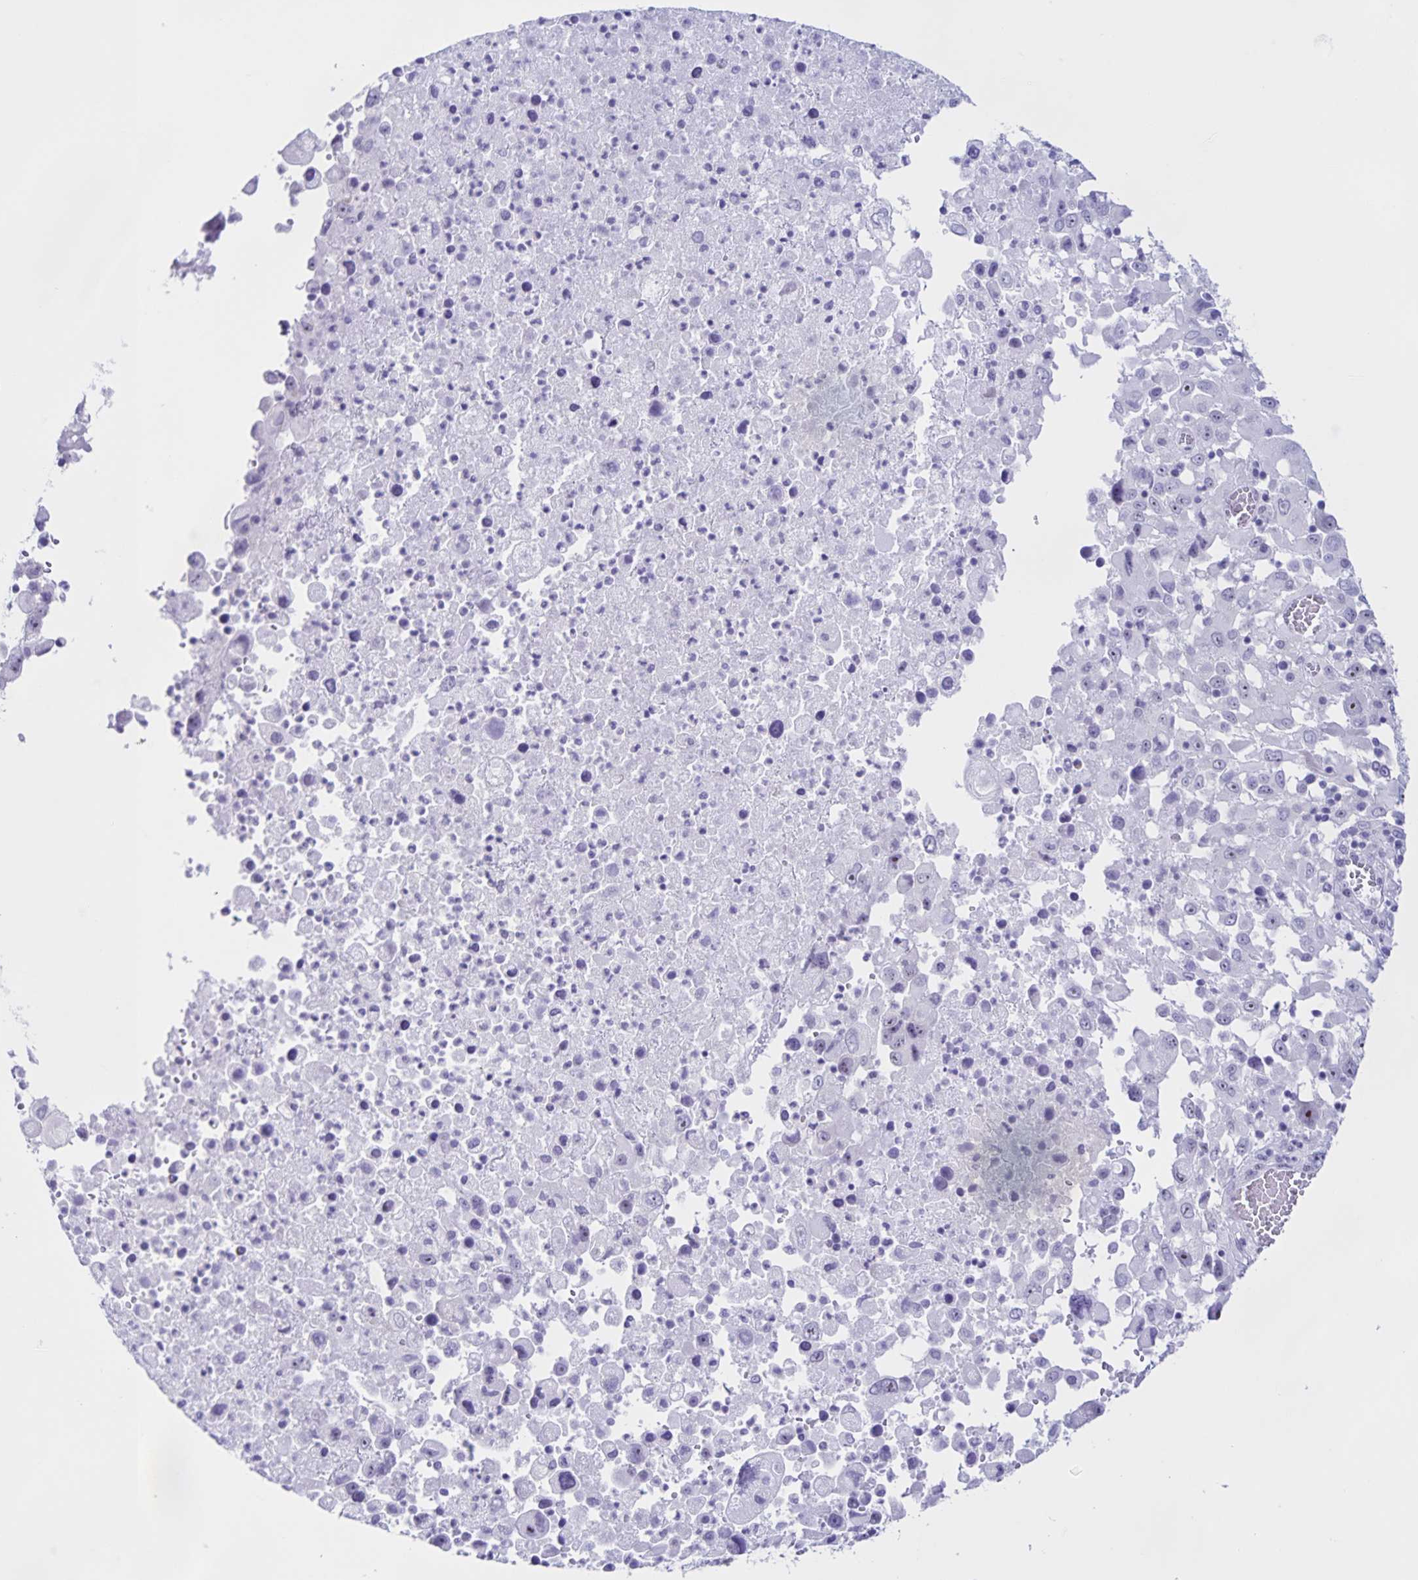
{"staining": {"intensity": "negative", "quantity": "none", "location": "none"}, "tissue": "melanoma", "cell_type": "Tumor cells", "image_type": "cancer", "snomed": [{"axis": "morphology", "description": "Malignant melanoma, Metastatic site"}, {"axis": "topography", "description": "Soft tissue"}], "caption": "Photomicrograph shows no significant protein staining in tumor cells of melanoma.", "gene": "FAM170A", "patient": {"sex": "male", "age": 50}}